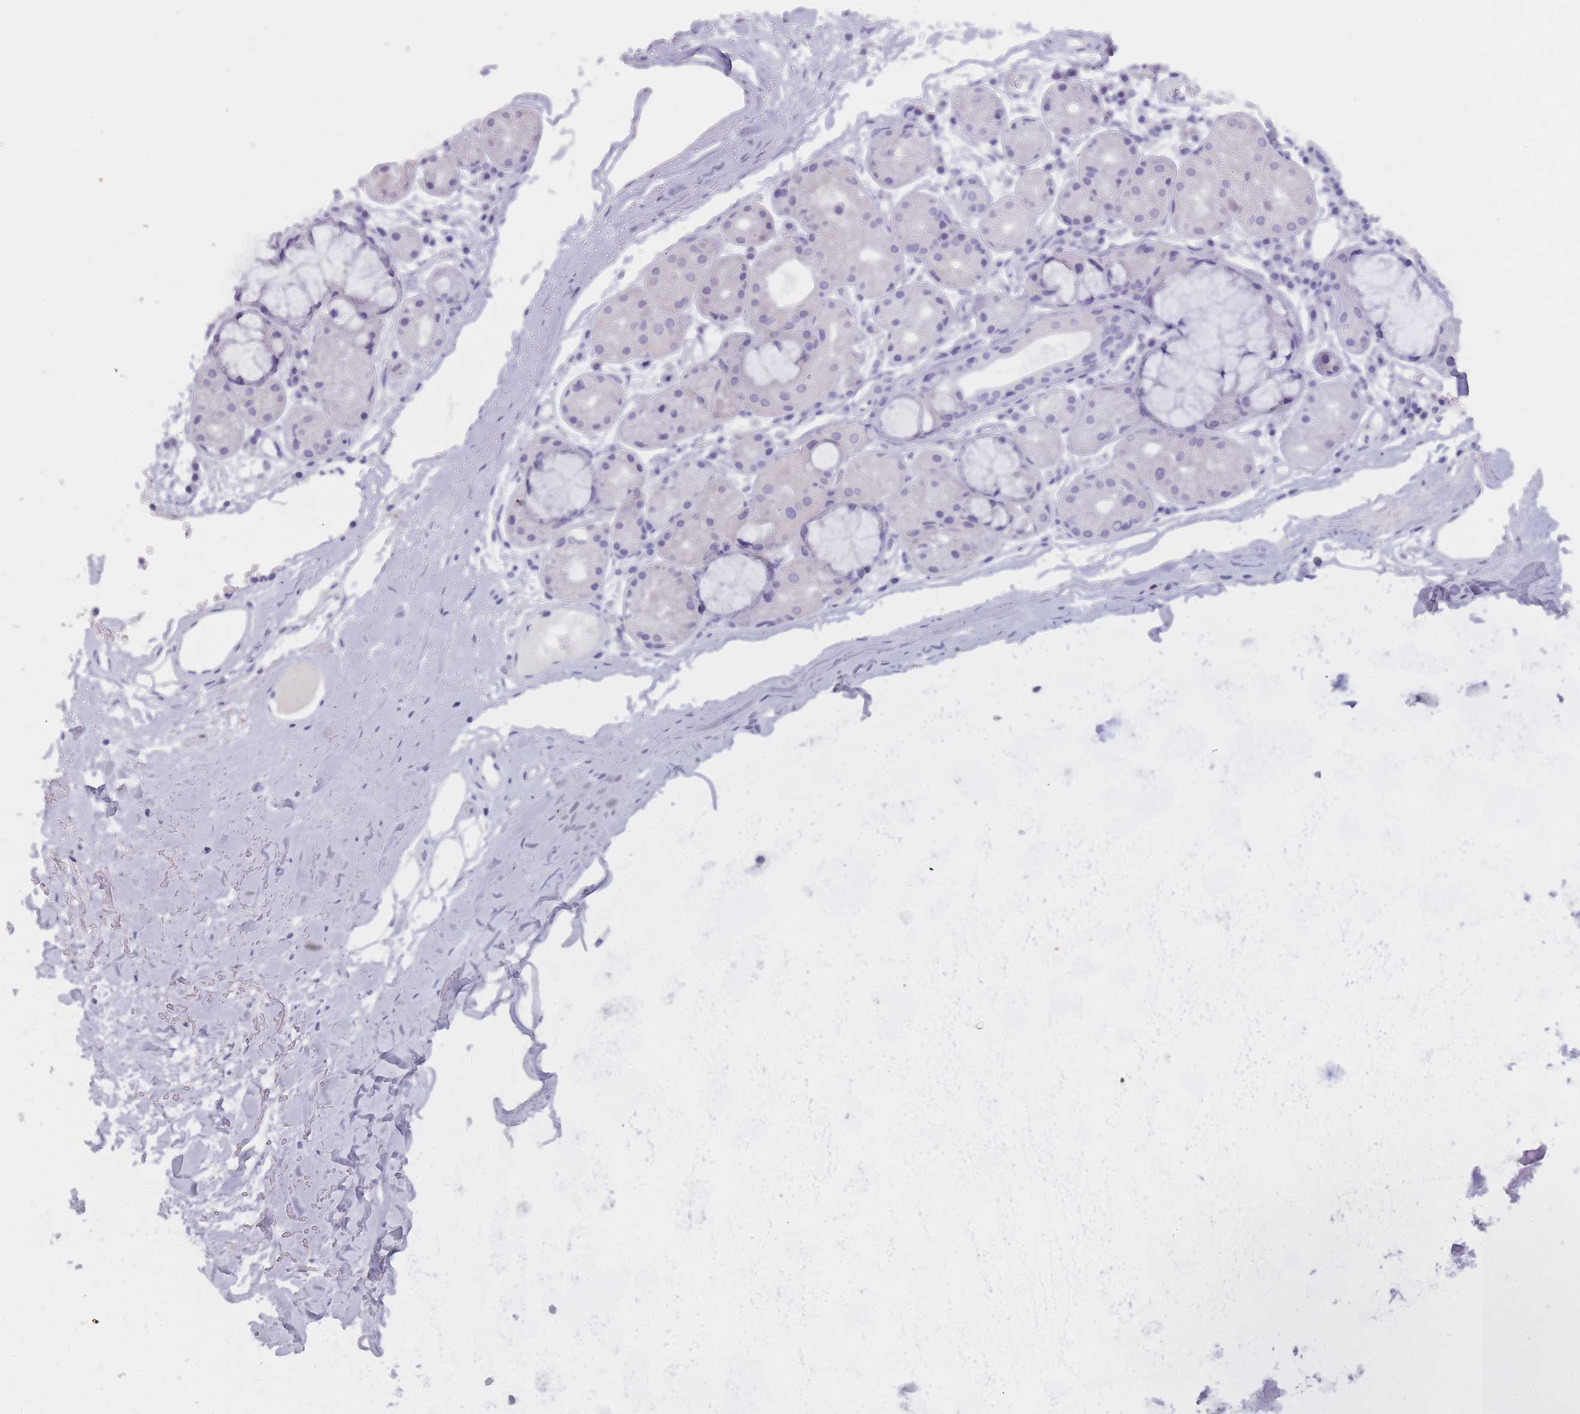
{"staining": {"intensity": "negative", "quantity": "none", "location": "none"}, "tissue": "adipose tissue", "cell_type": "Adipocytes", "image_type": "normal", "snomed": [{"axis": "morphology", "description": "Normal tissue, NOS"}, {"axis": "topography", "description": "Cartilage tissue"}], "caption": "There is no significant positivity in adipocytes of adipose tissue. Nuclei are stained in blue.", "gene": "TCP11X1", "patient": {"sex": "male", "age": 80}}